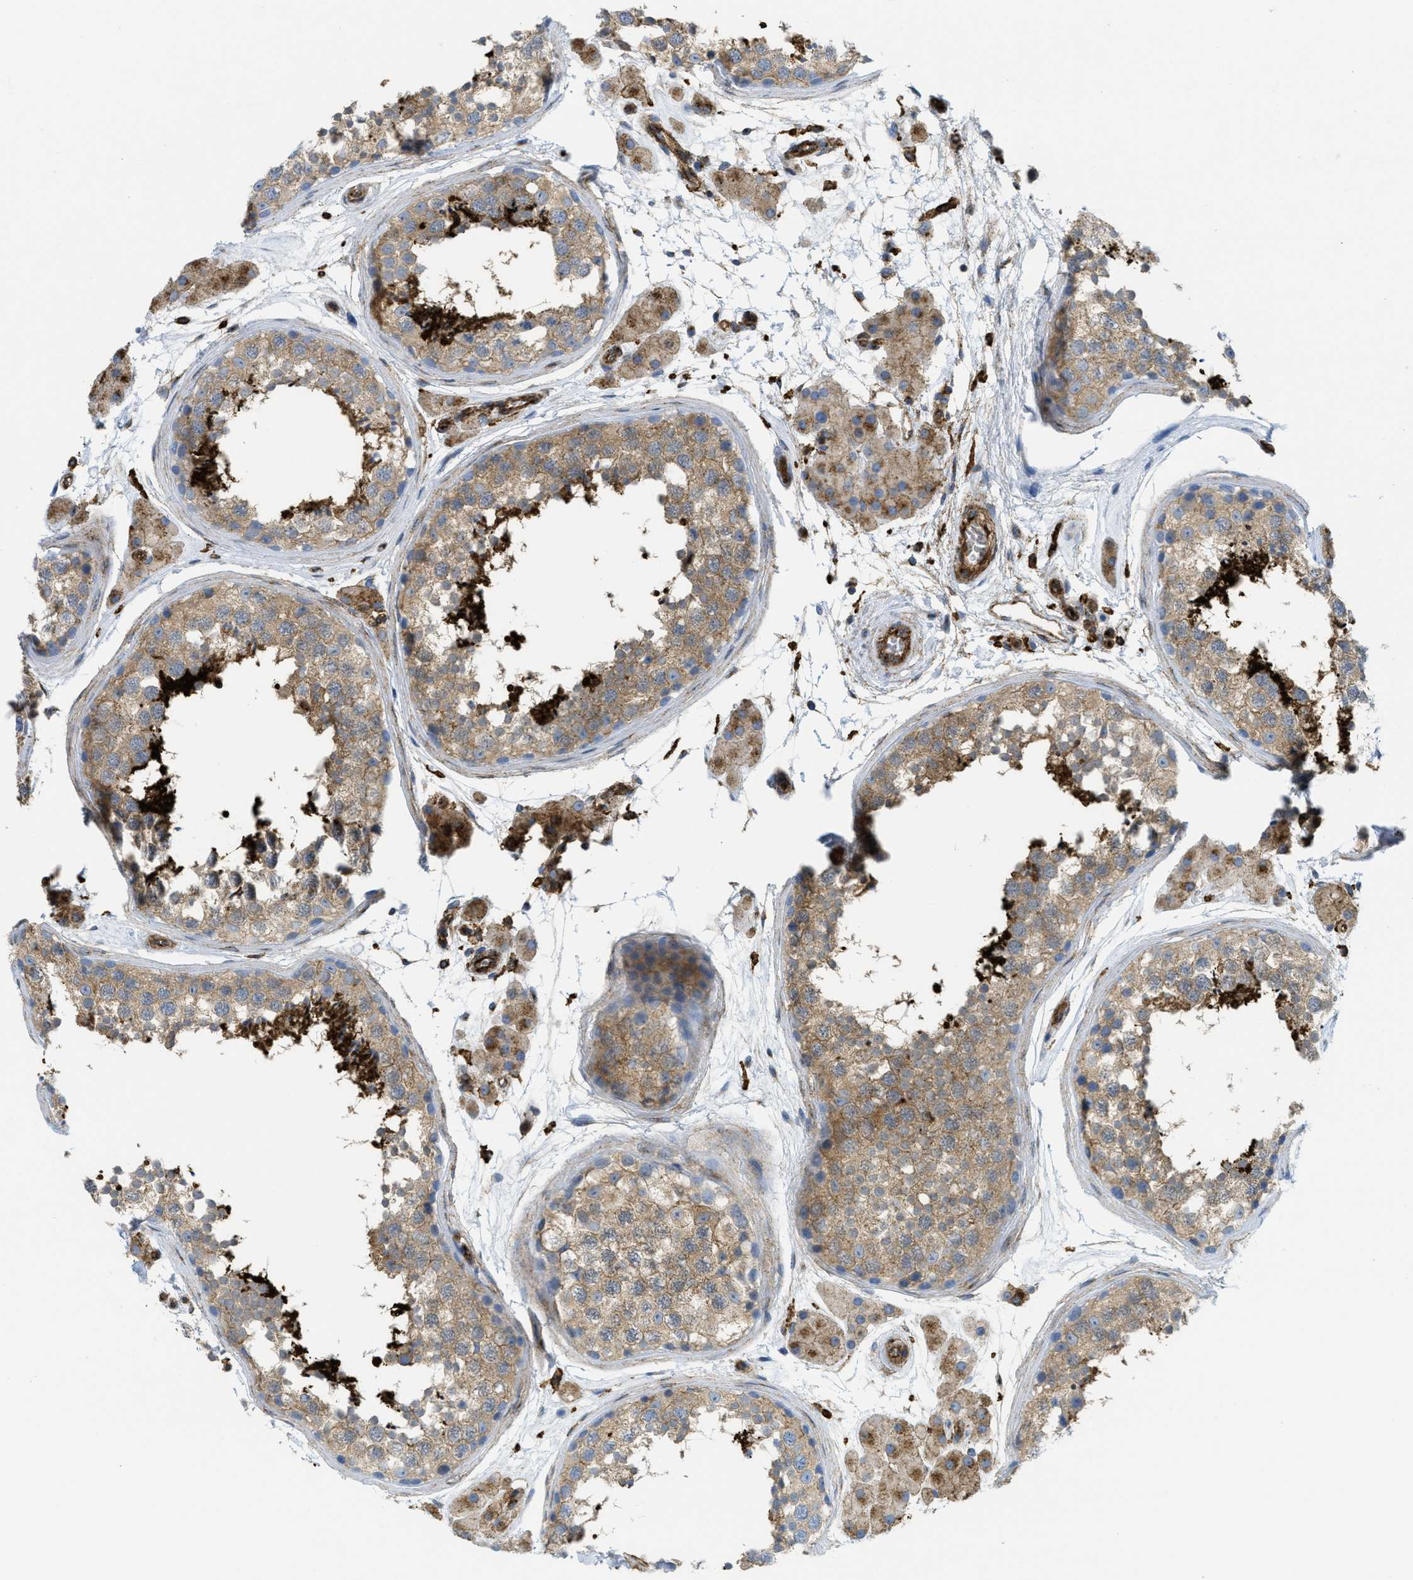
{"staining": {"intensity": "moderate", "quantity": ">75%", "location": "cytoplasmic/membranous"}, "tissue": "testis", "cell_type": "Cells in seminiferous ducts", "image_type": "normal", "snomed": [{"axis": "morphology", "description": "Normal tissue, NOS"}, {"axis": "topography", "description": "Testis"}], "caption": "Protein expression by immunohistochemistry displays moderate cytoplasmic/membranous staining in approximately >75% of cells in seminiferous ducts in benign testis.", "gene": "HIP1", "patient": {"sex": "male", "age": 56}}